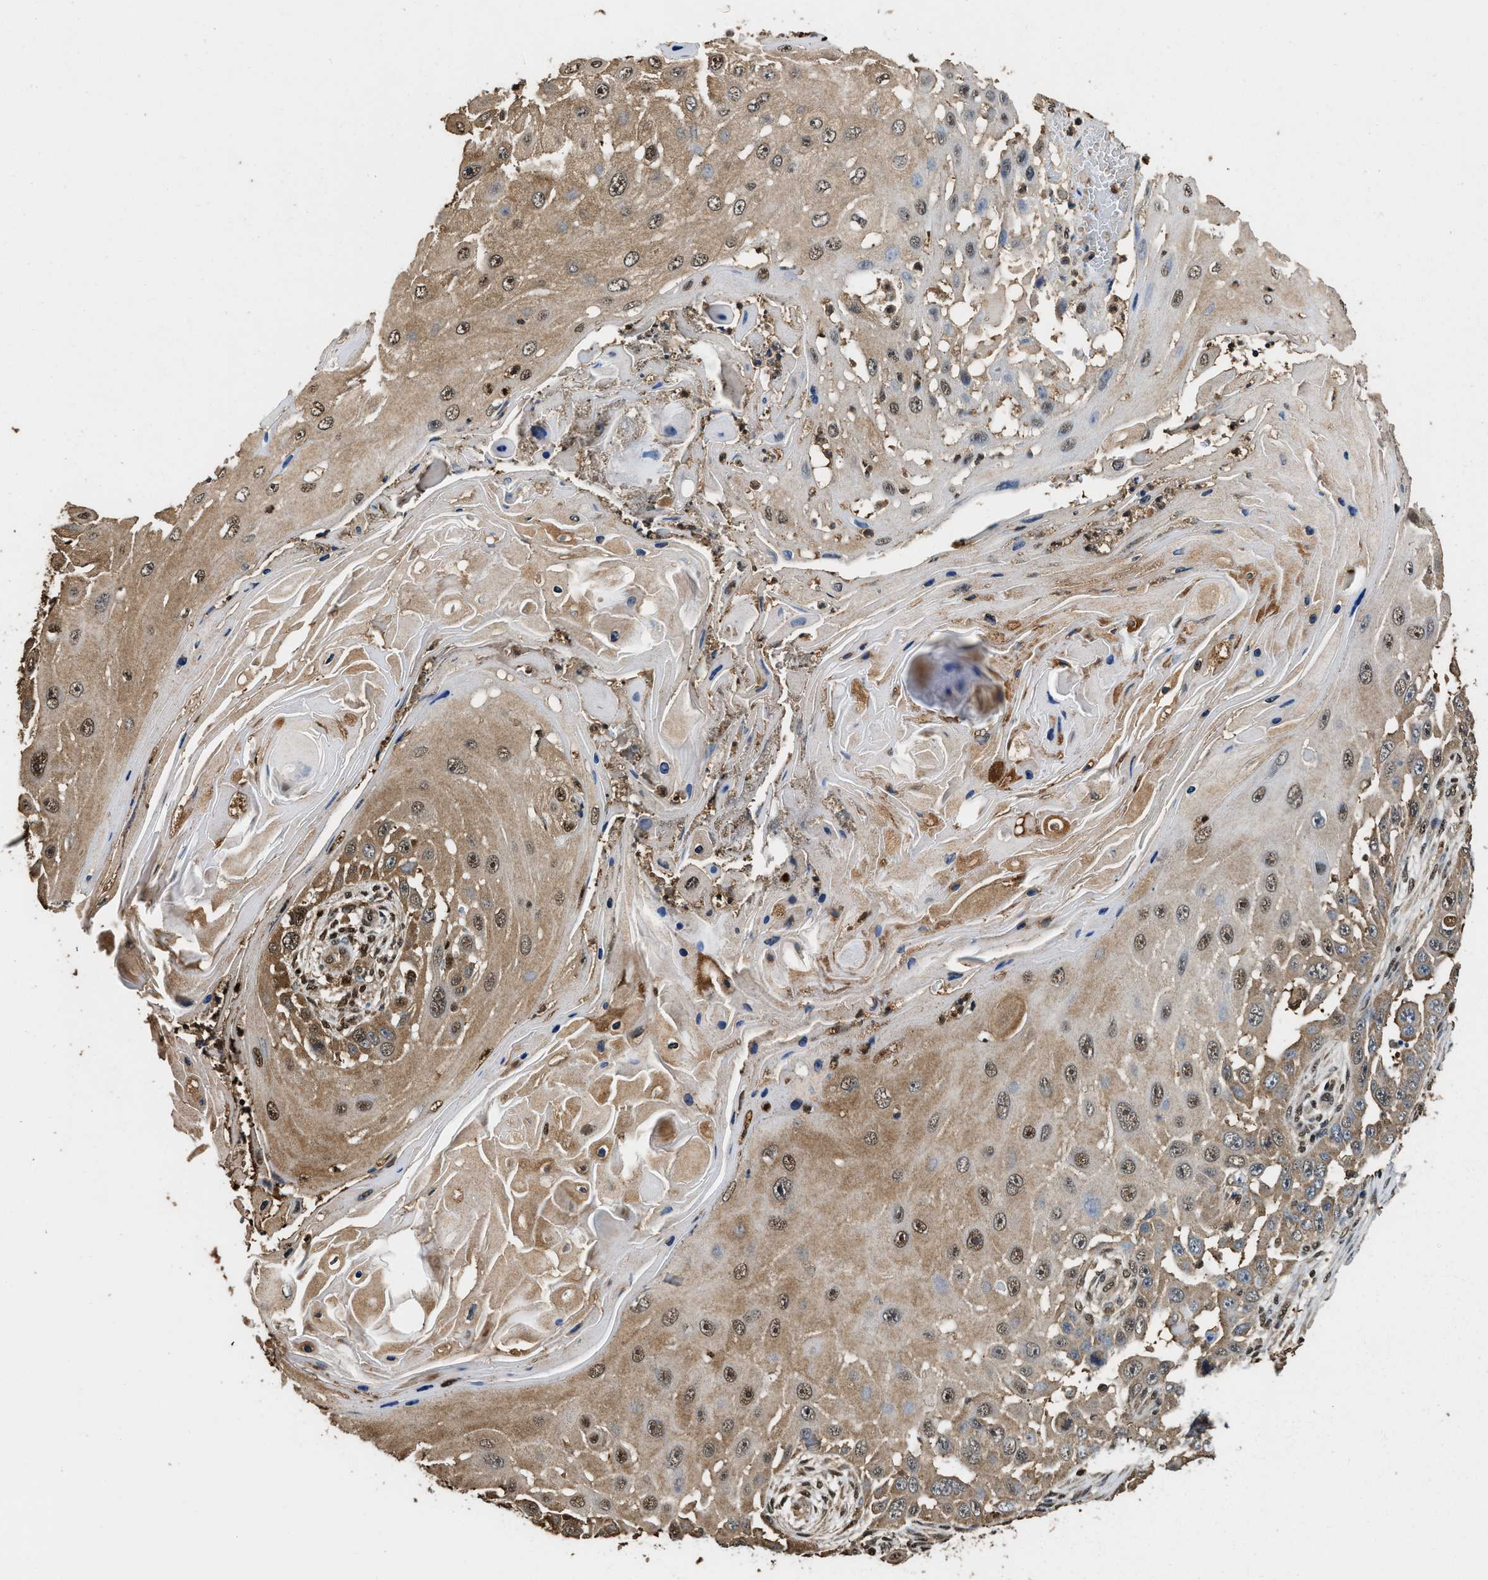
{"staining": {"intensity": "moderate", "quantity": ">75%", "location": "cytoplasmic/membranous,nuclear"}, "tissue": "skin cancer", "cell_type": "Tumor cells", "image_type": "cancer", "snomed": [{"axis": "morphology", "description": "Squamous cell carcinoma, NOS"}, {"axis": "topography", "description": "Skin"}], "caption": "The histopathology image exhibits immunohistochemical staining of skin squamous cell carcinoma. There is moderate cytoplasmic/membranous and nuclear staining is seen in about >75% of tumor cells.", "gene": "GAPDH", "patient": {"sex": "female", "age": 44}}